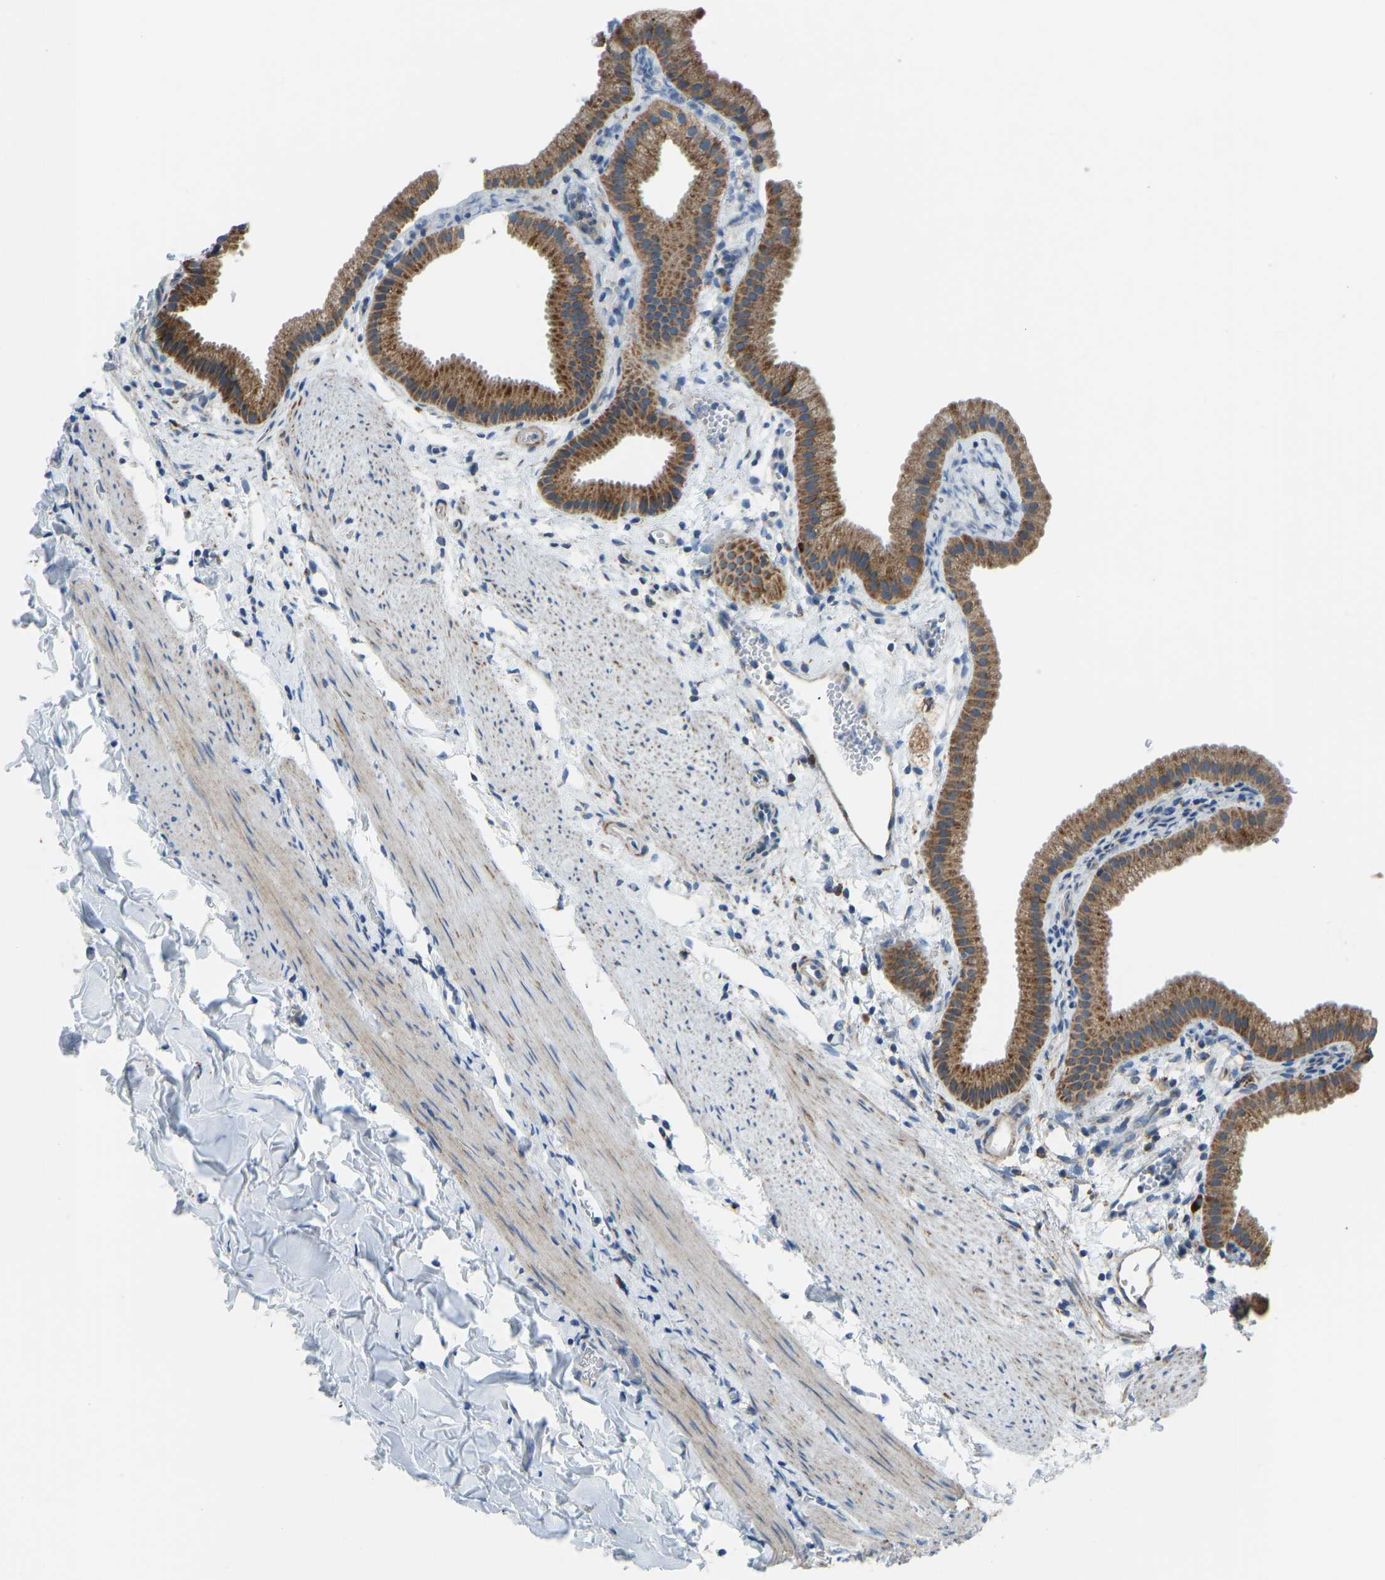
{"staining": {"intensity": "moderate", "quantity": ">75%", "location": "cytoplasmic/membranous"}, "tissue": "gallbladder", "cell_type": "Glandular cells", "image_type": "normal", "snomed": [{"axis": "morphology", "description": "Normal tissue, NOS"}, {"axis": "topography", "description": "Gallbladder"}], "caption": "Immunohistochemical staining of normal human gallbladder shows moderate cytoplasmic/membranous protein positivity in approximately >75% of glandular cells.", "gene": "SMIM20", "patient": {"sex": "female", "age": 64}}